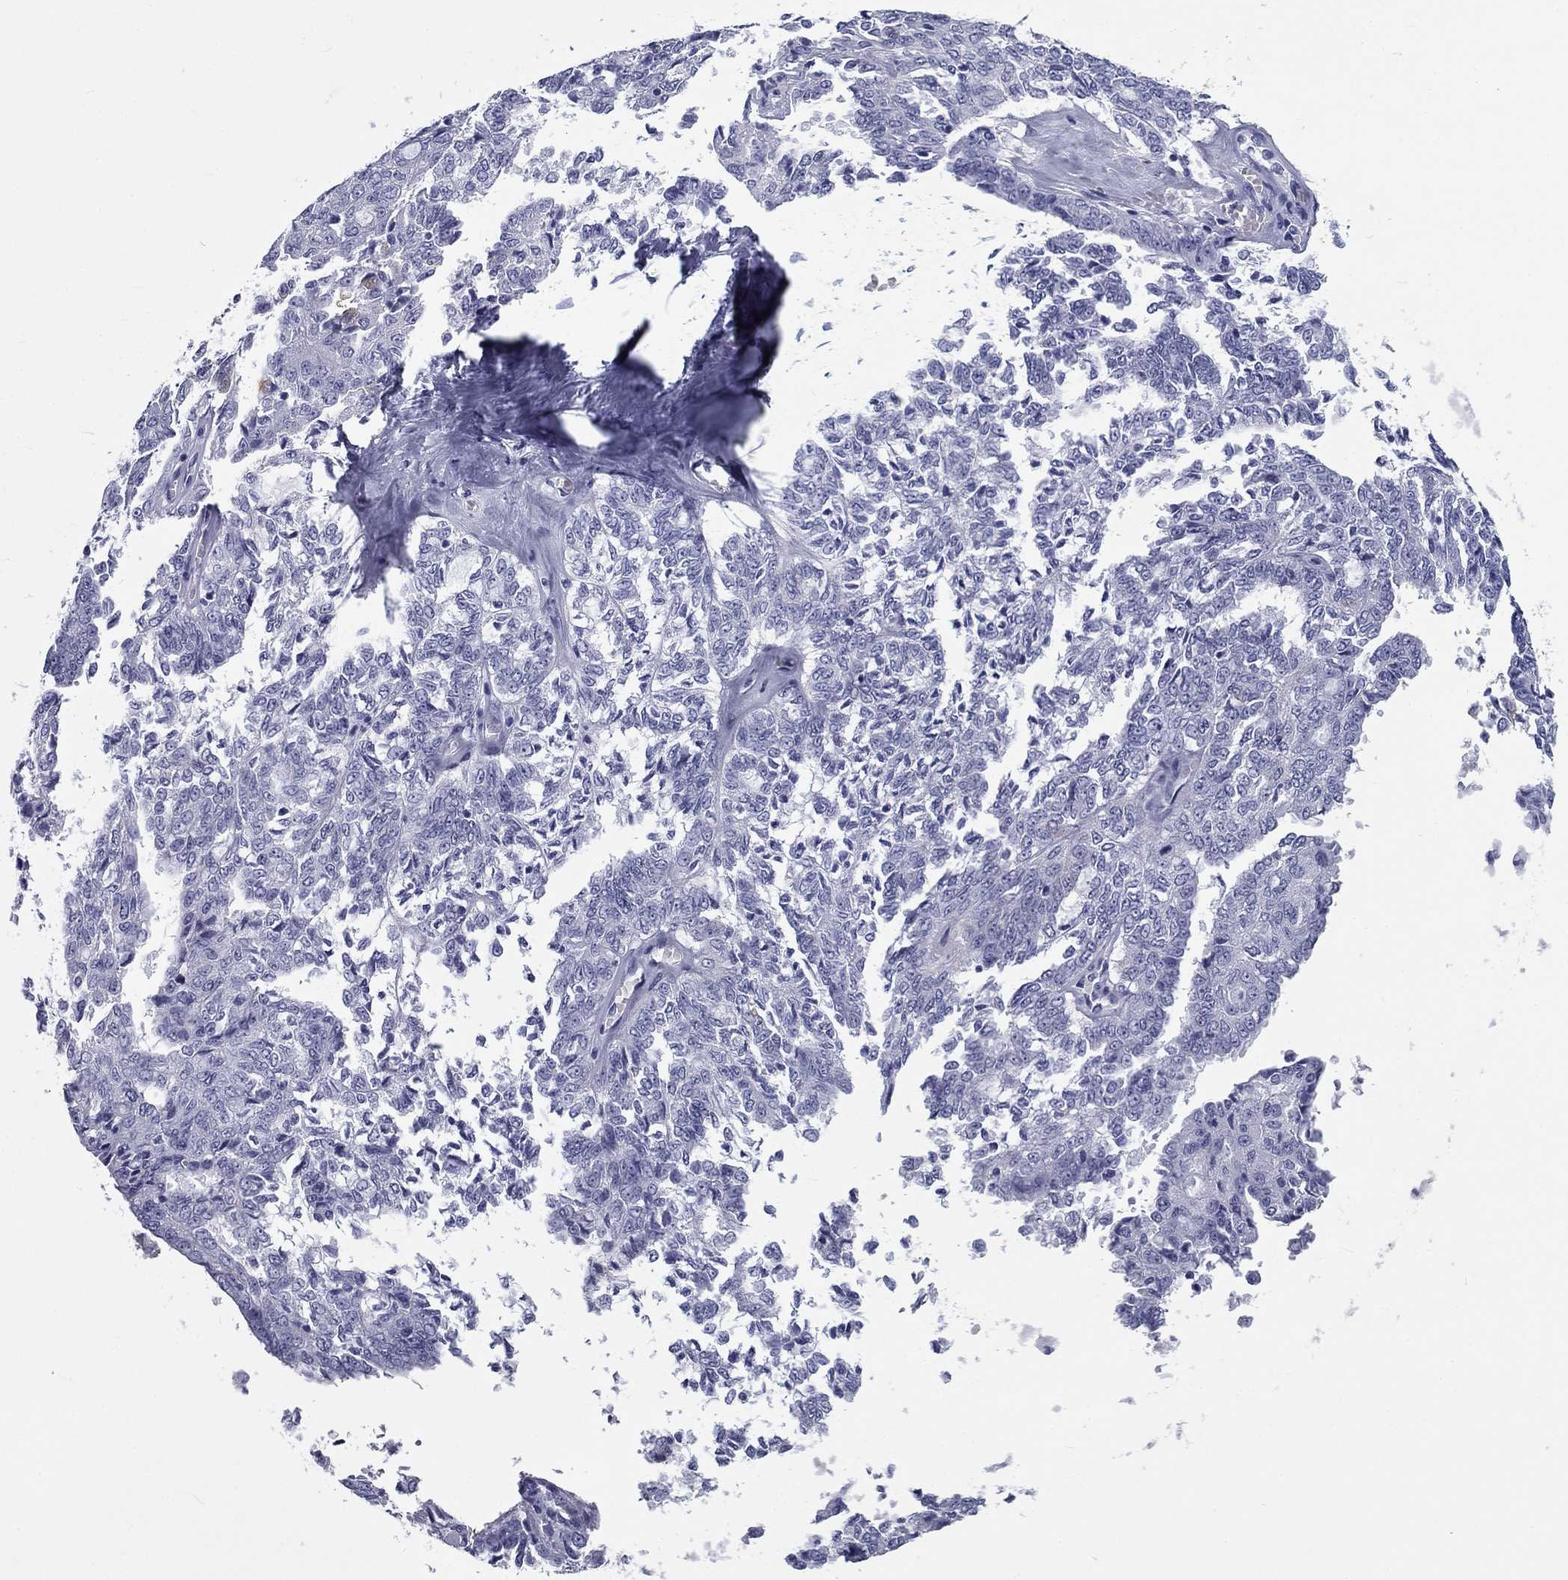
{"staining": {"intensity": "negative", "quantity": "none", "location": "none"}, "tissue": "ovarian cancer", "cell_type": "Tumor cells", "image_type": "cancer", "snomed": [{"axis": "morphology", "description": "Cystadenocarcinoma, serous, NOS"}, {"axis": "topography", "description": "Ovary"}], "caption": "The immunohistochemistry histopathology image has no significant staining in tumor cells of serous cystadenocarcinoma (ovarian) tissue. Nuclei are stained in blue.", "gene": "DNALI1", "patient": {"sex": "female", "age": 71}}